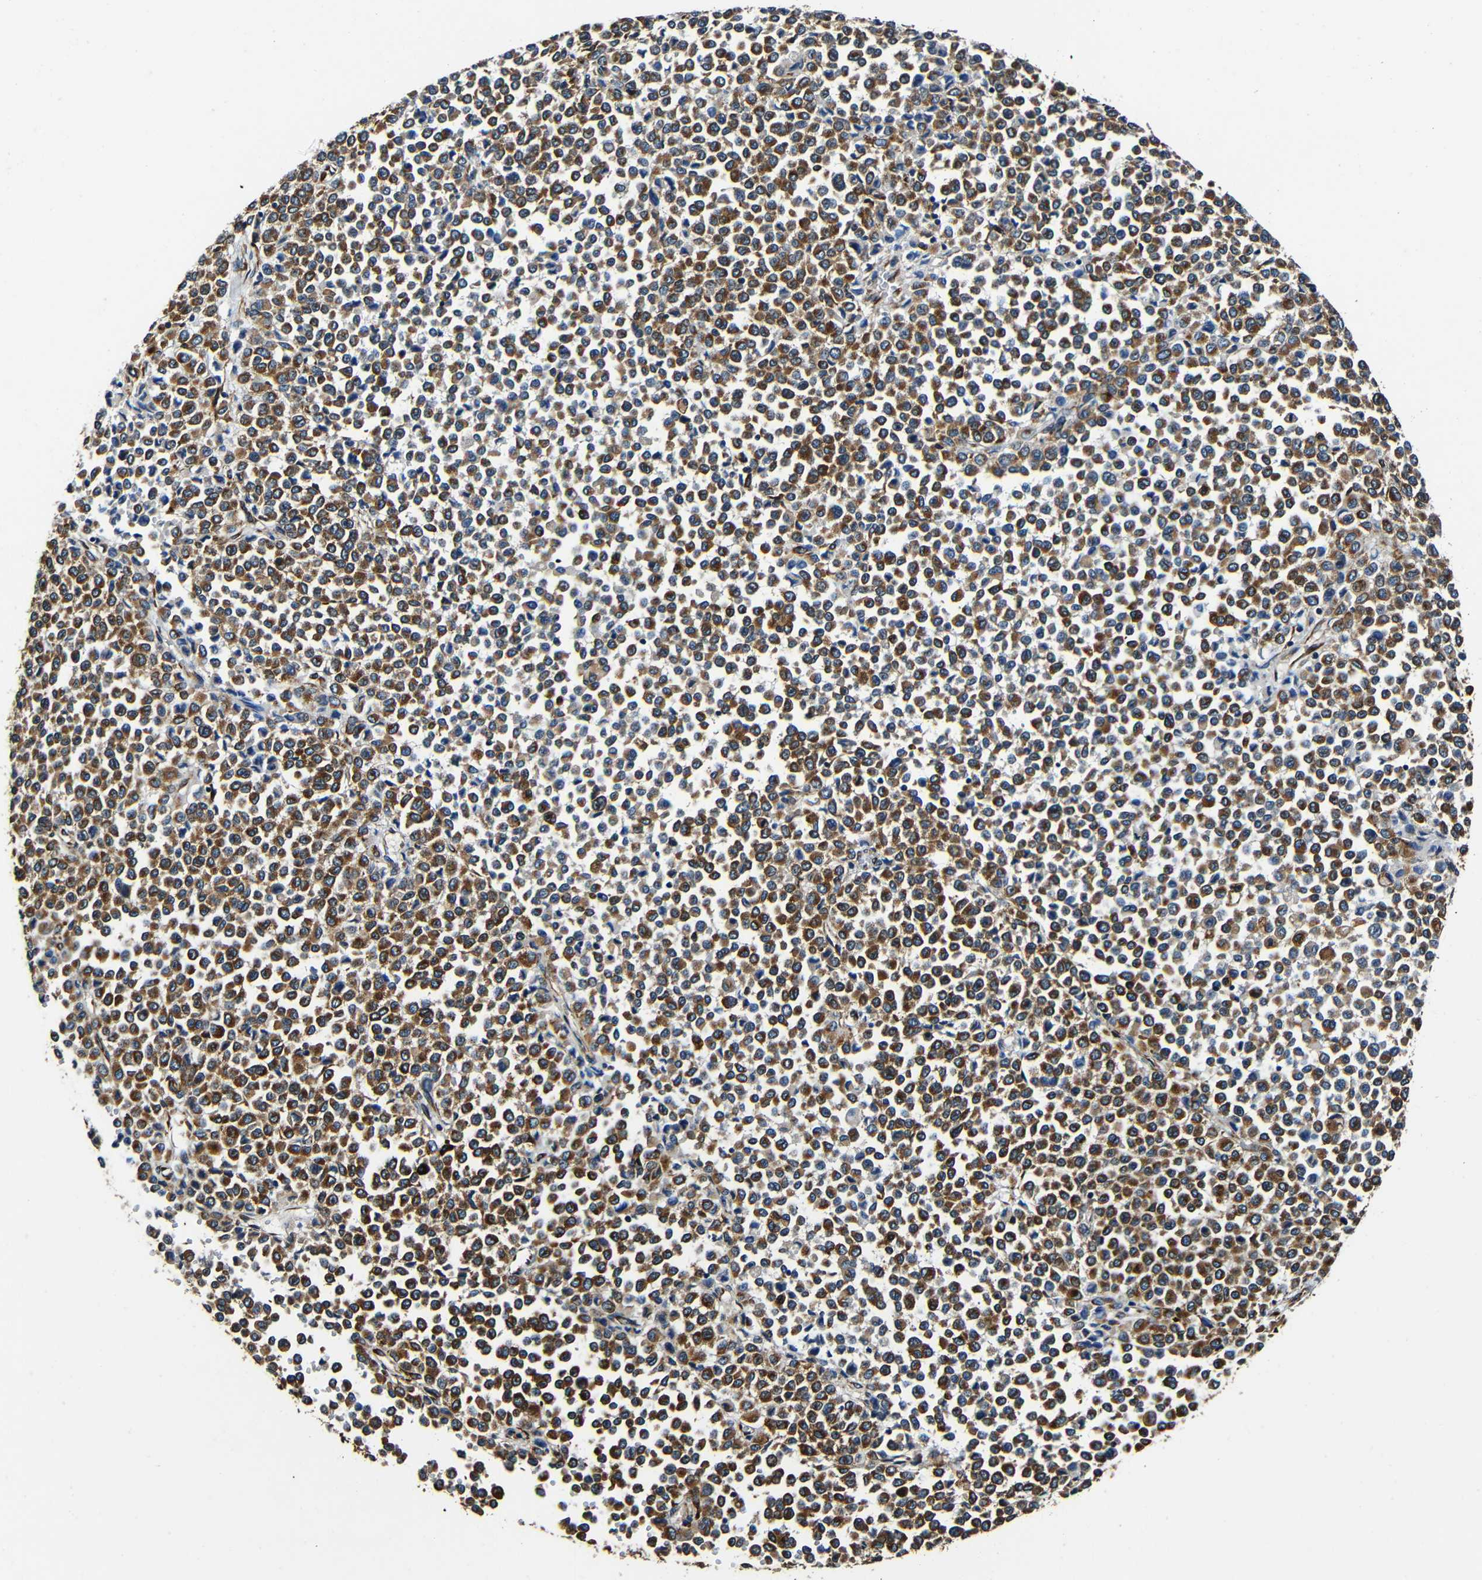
{"staining": {"intensity": "moderate", "quantity": ">75%", "location": "cytoplasmic/membranous"}, "tissue": "melanoma", "cell_type": "Tumor cells", "image_type": "cancer", "snomed": [{"axis": "morphology", "description": "Malignant melanoma, Metastatic site"}, {"axis": "topography", "description": "Pancreas"}], "caption": "Tumor cells demonstrate medium levels of moderate cytoplasmic/membranous expression in about >75% of cells in malignant melanoma (metastatic site). (Stains: DAB in brown, nuclei in blue, Microscopy: brightfield microscopy at high magnification).", "gene": "RRBP1", "patient": {"sex": "female", "age": 30}}